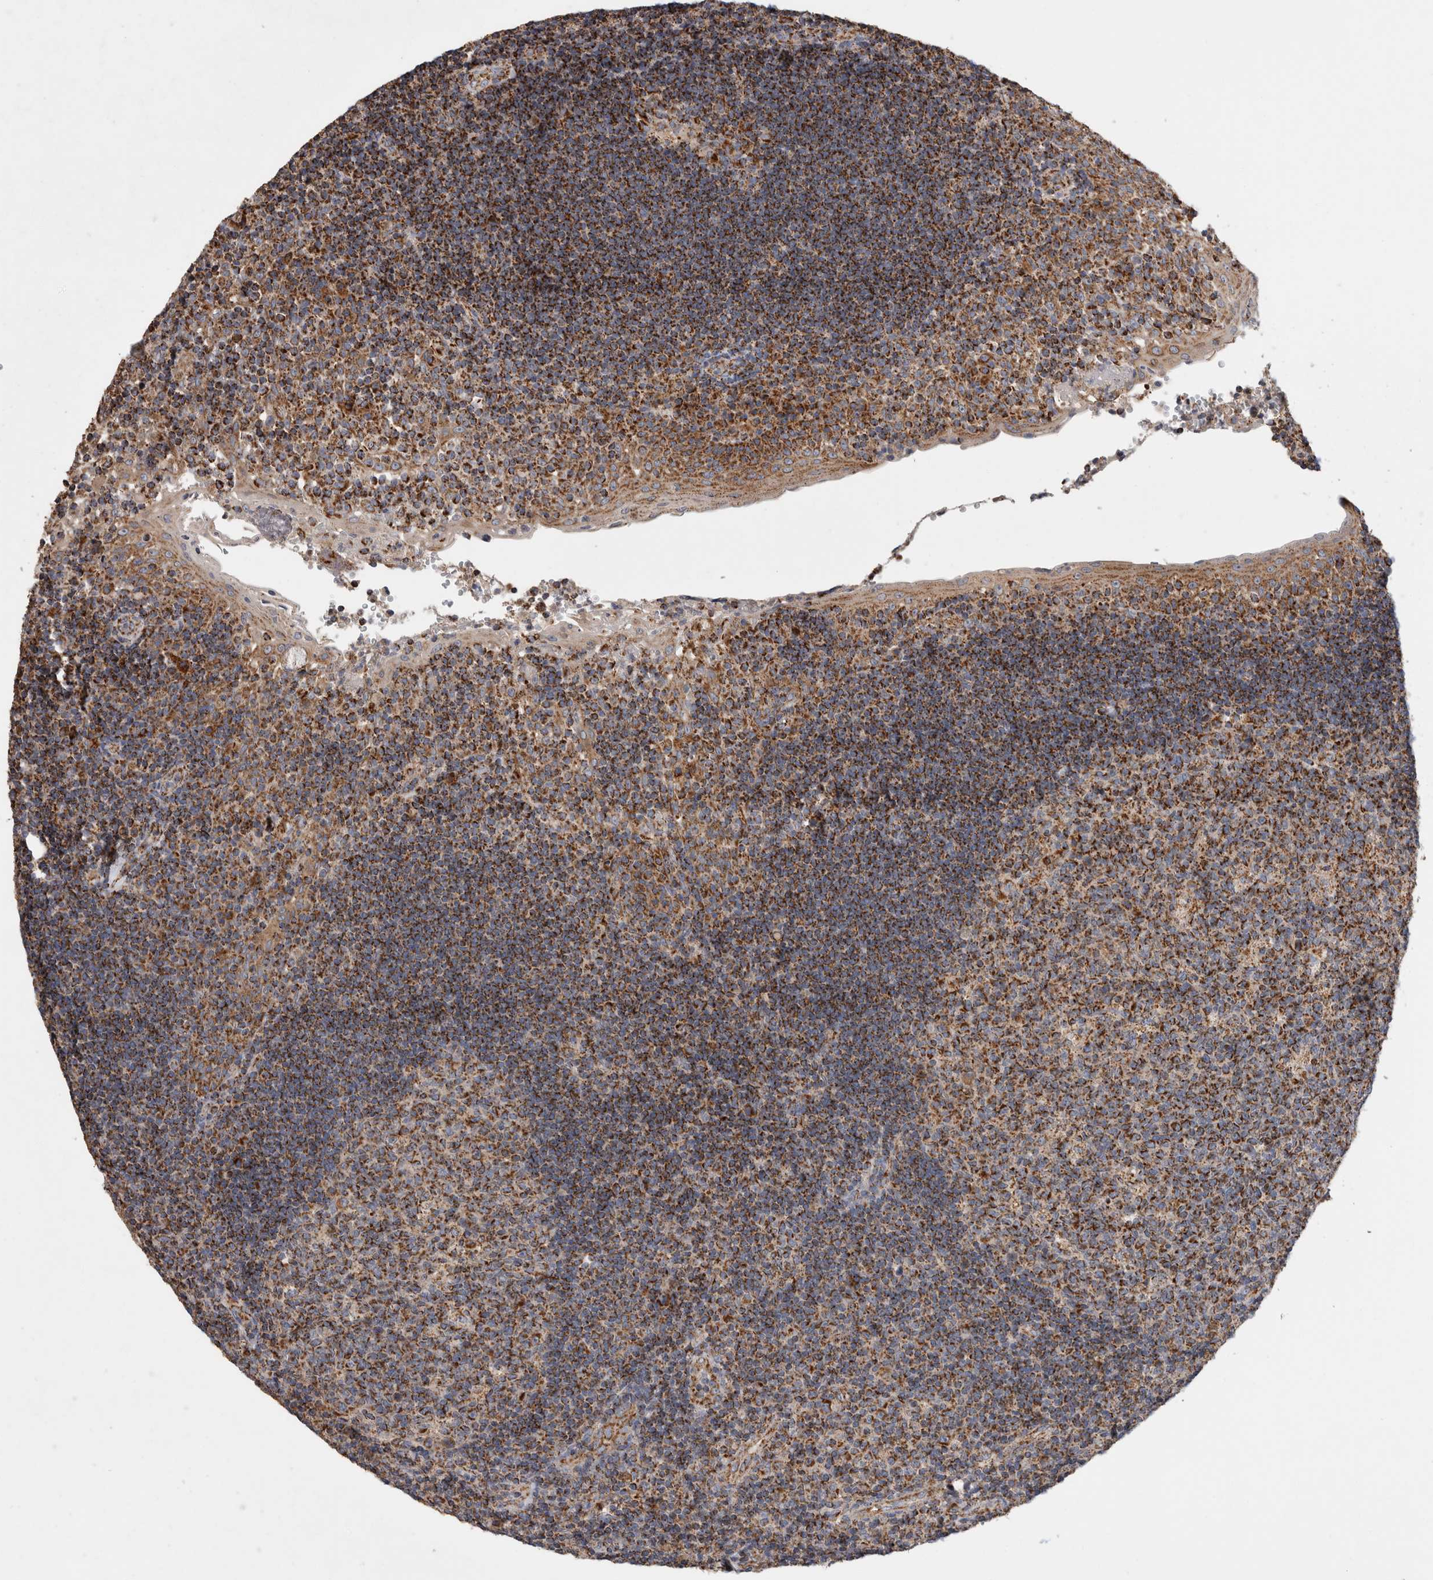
{"staining": {"intensity": "strong", "quantity": ">75%", "location": "cytoplasmic/membranous"}, "tissue": "tonsil", "cell_type": "Germinal center cells", "image_type": "normal", "snomed": [{"axis": "morphology", "description": "Normal tissue, NOS"}, {"axis": "topography", "description": "Tonsil"}], "caption": "Human tonsil stained for a protein (brown) demonstrates strong cytoplasmic/membranous positive expression in about >75% of germinal center cells.", "gene": "IARS2", "patient": {"sex": "female", "age": 40}}